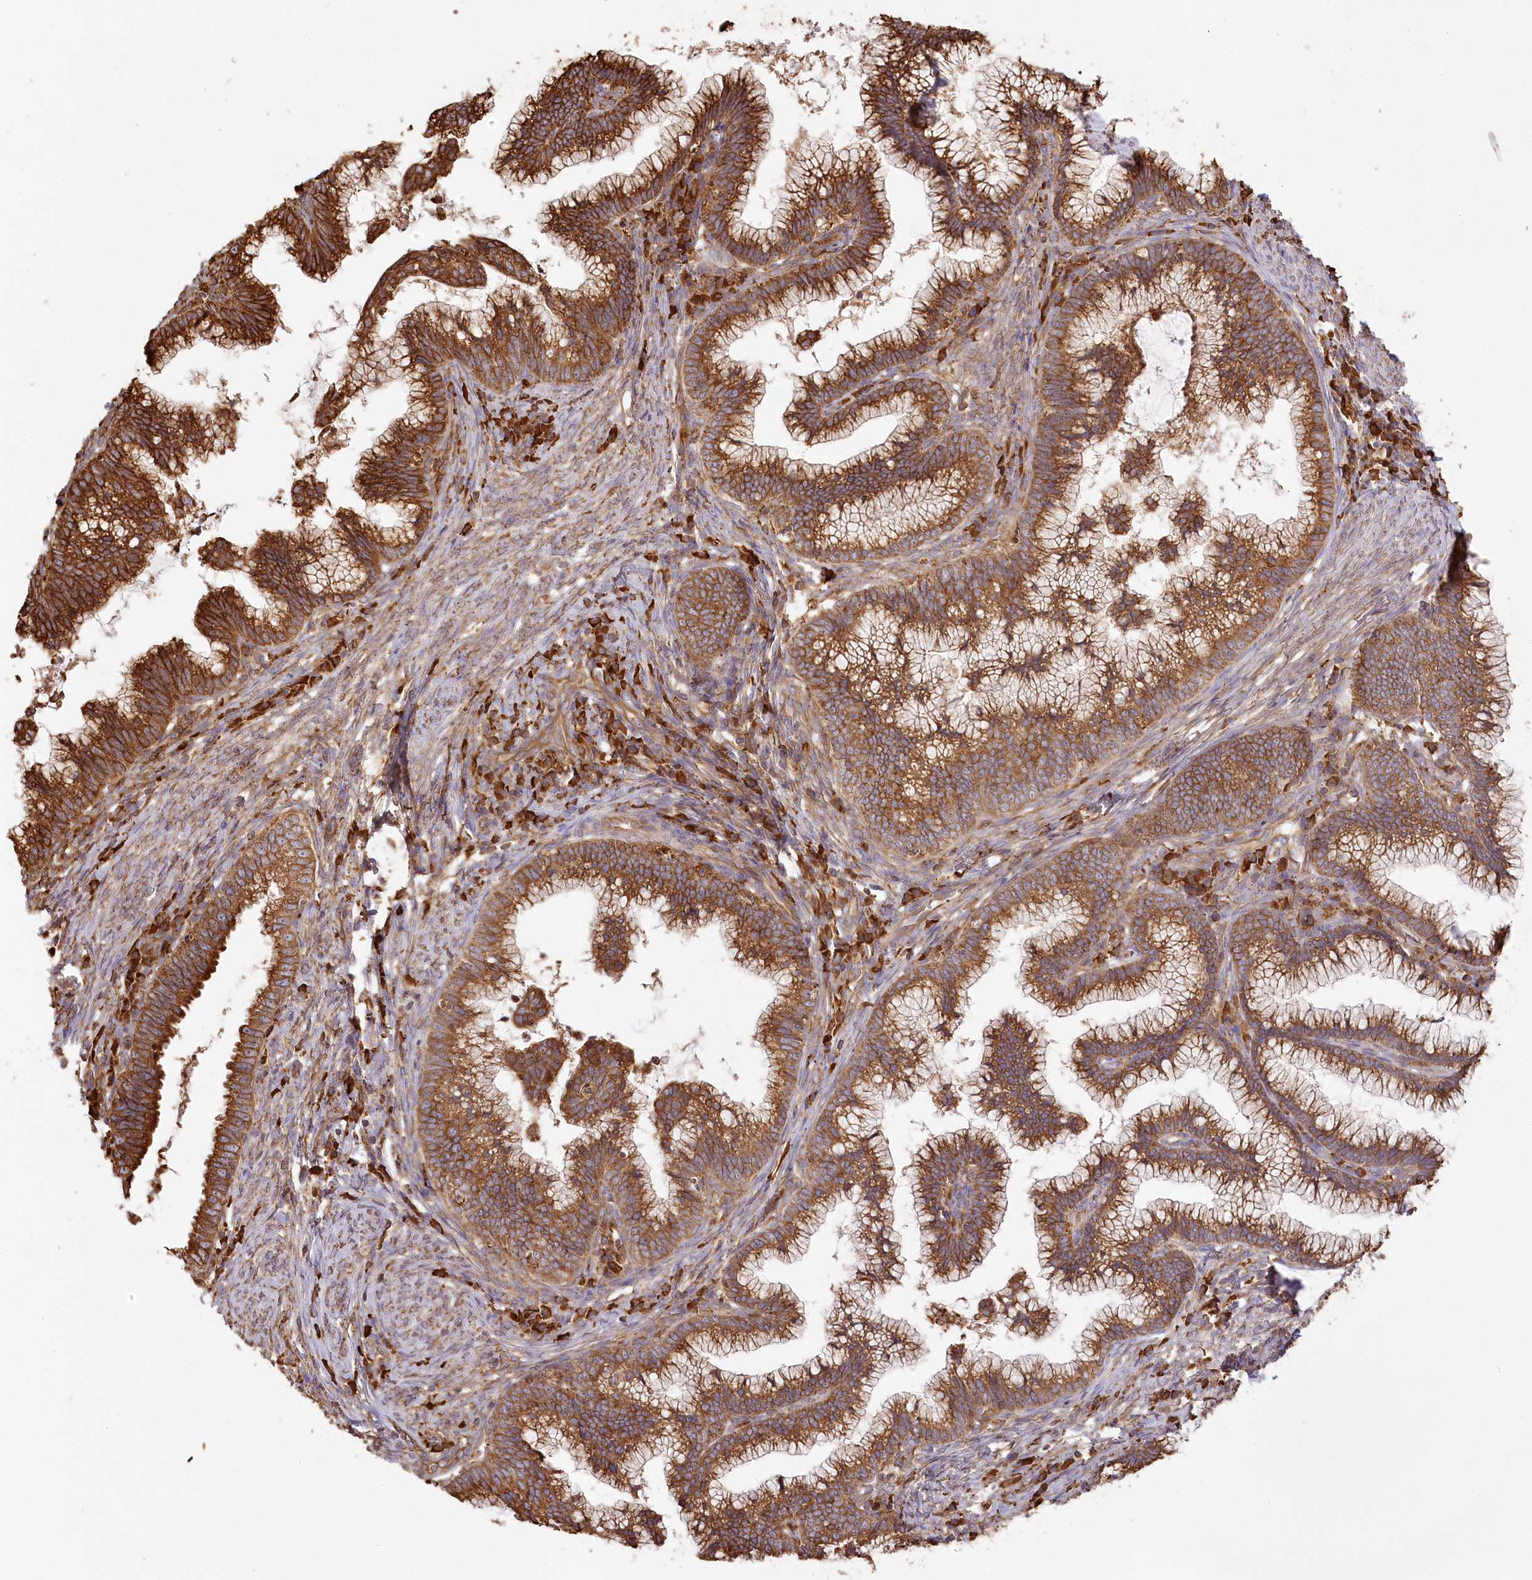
{"staining": {"intensity": "strong", "quantity": ">75%", "location": "cytoplasmic/membranous"}, "tissue": "cervical cancer", "cell_type": "Tumor cells", "image_type": "cancer", "snomed": [{"axis": "morphology", "description": "Adenocarcinoma, NOS"}, {"axis": "topography", "description": "Cervix"}], "caption": "Brown immunohistochemical staining in cervical adenocarcinoma exhibits strong cytoplasmic/membranous staining in about >75% of tumor cells.", "gene": "ACAP2", "patient": {"sex": "female", "age": 36}}